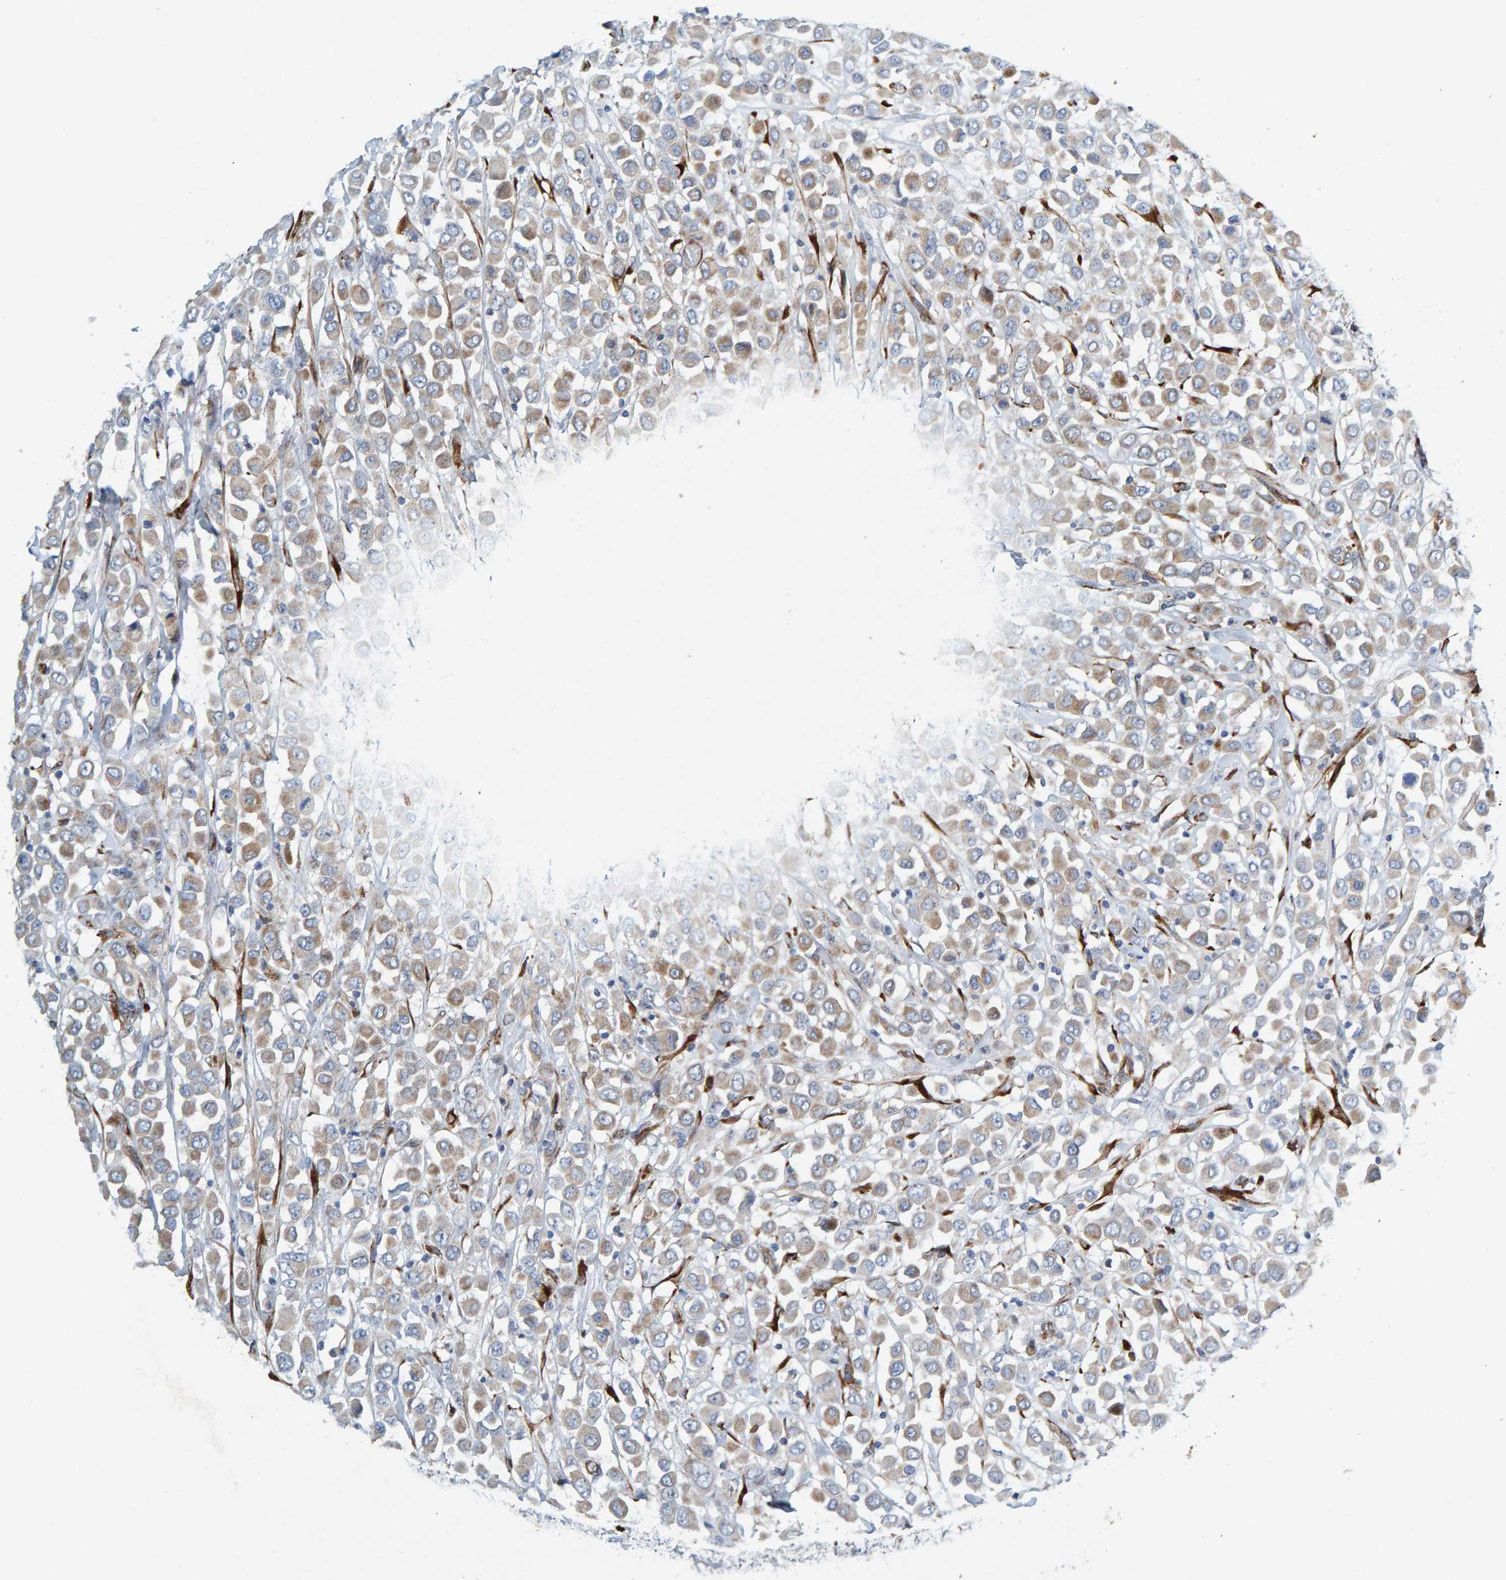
{"staining": {"intensity": "weak", "quantity": "25%-75%", "location": "cytoplasmic/membranous"}, "tissue": "breast cancer", "cell_type": "Tumor cells", "image_type": "cancer", "snomed": [{"axis": "morphology", "description": "Duct carcinoma"}, {"axis": "topography", "description": "Breast"}], "caption": "Tumor cells display weak cytoplasmic/membranous staining in approximately 25%-75% of cells in breast cancer (infiltrating ductal carcinoma). (DAB = brown stain, brightfield microscopy at high magnification).", "gene": "MMP16", "patient": {"sex": "female", "age": 61}}